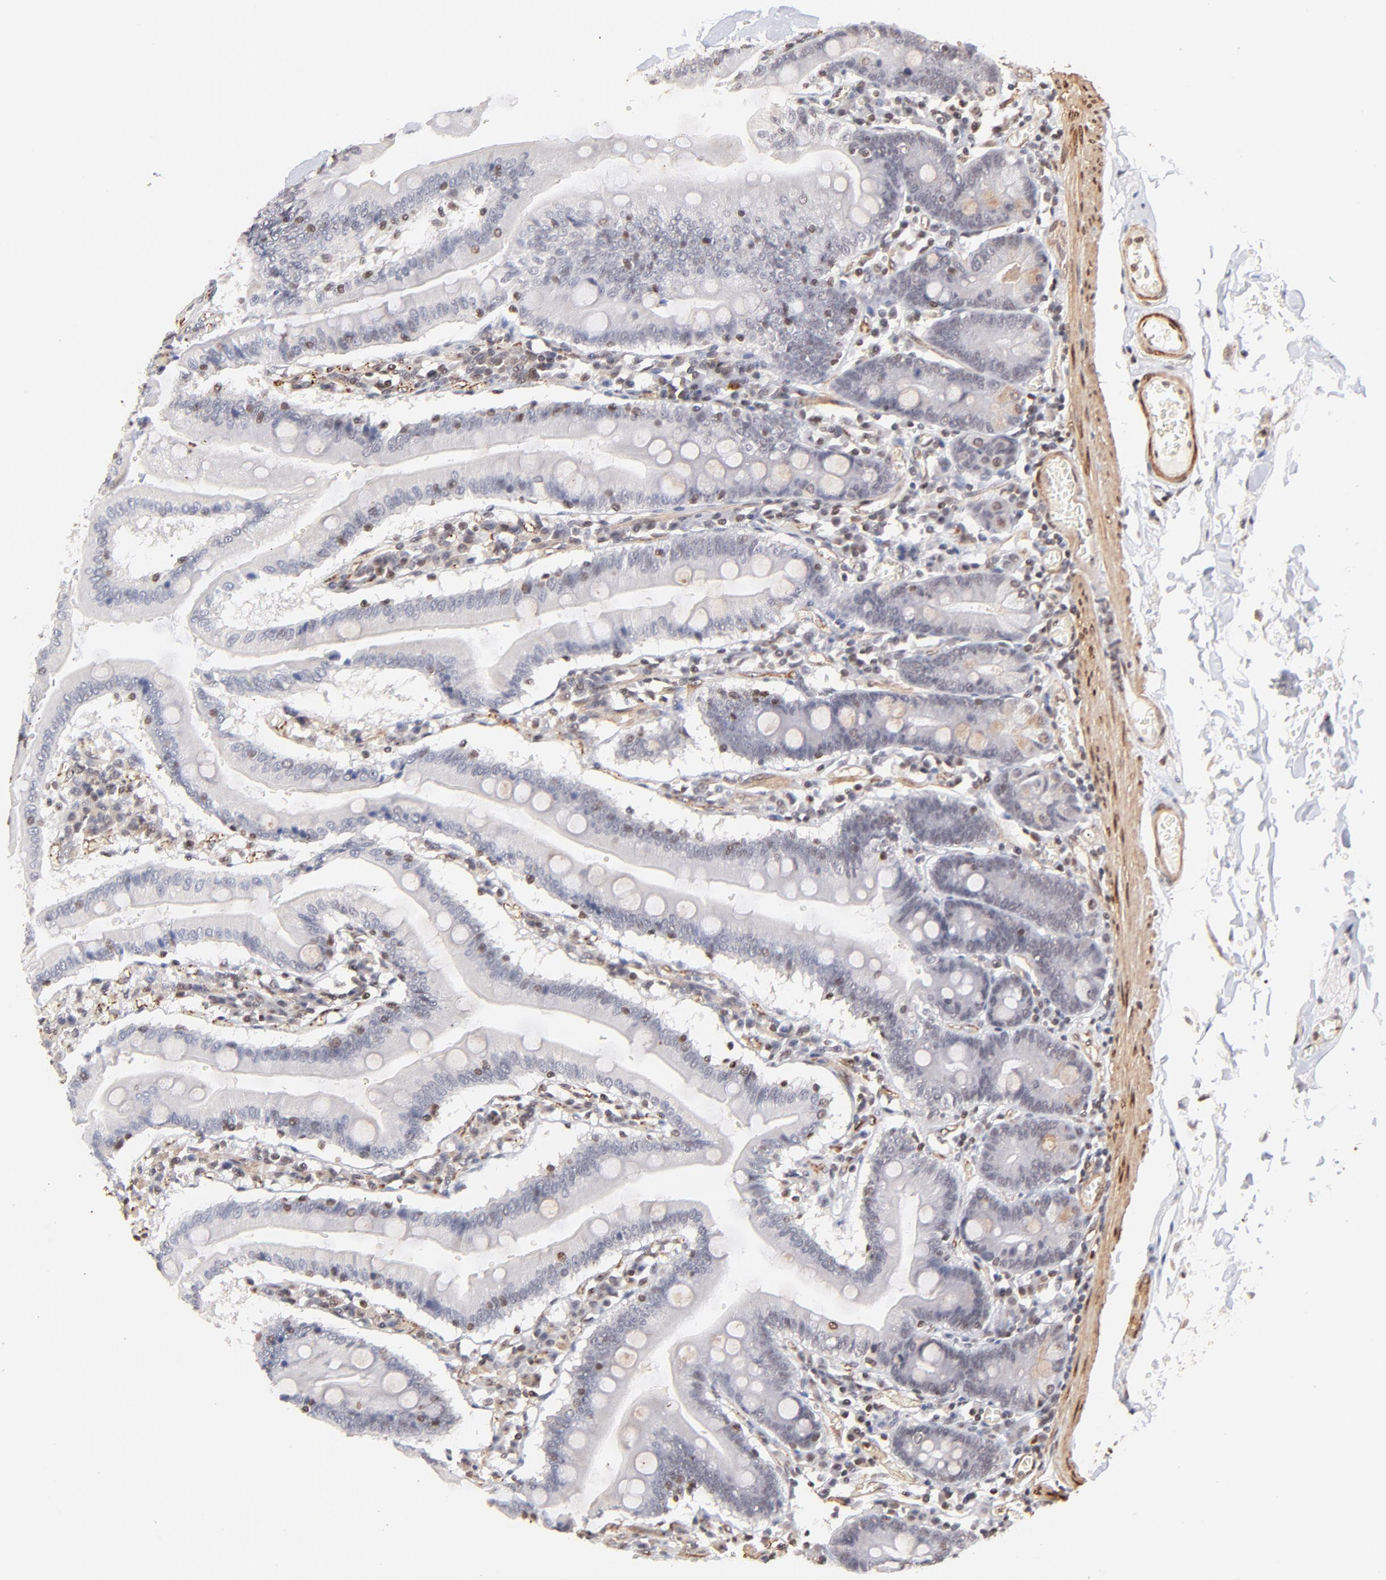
{"staining": {"intensity": "weak", "quantity": "25%-75%", "location": "nuclear"}, "tissue": "small intestine", "cell_type": "Glandular cells", "image_type": "normal", "snomed": [{"axis": "morphology", "description": "Normal tissue, NOS"}, {"axis": "topography", "description": "Small intestine"}], "caption": "Weak nuclear staining is present in approximately 25%-75% of glandular cells in unremarkable small intestine.", "gene": "ZFP92", "patient": {"sex": "male", "age": 71}}